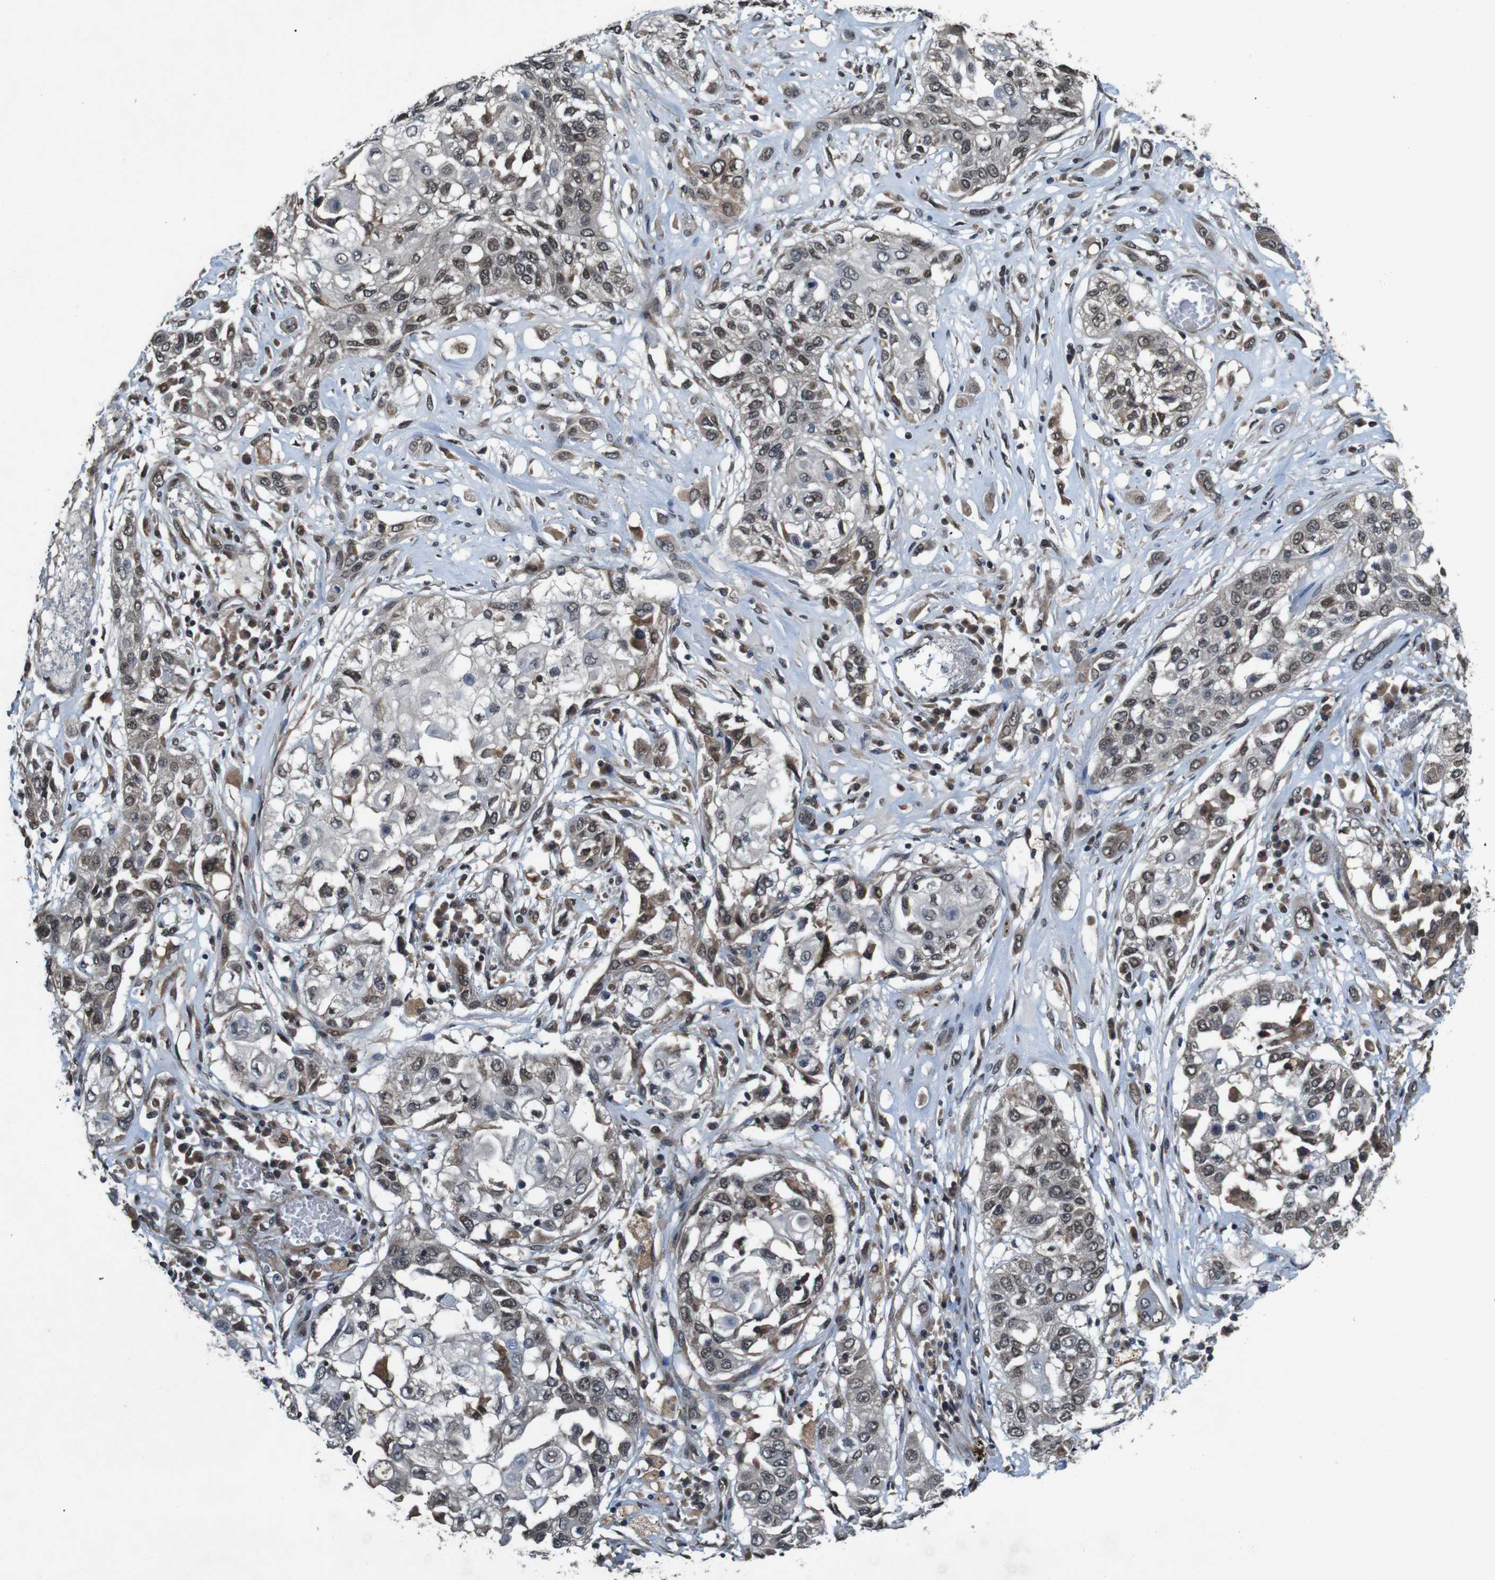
{"staining": {"intensity": "moderate", "quantity": ">75%", "location": "cytoplasmic/membranous,nuclear"}, "tissue": "lung cancer", "cell_type": "Tumor cells", "image_type": "cancer", "snomed": [{"axis": "morphology", "description": "Squamous cell carcinoma, NOS"}, {"axis": "topography", "description": "Lung"}], "caption": "This is an image of immunohistochemistry staining of lung cancer (squamous cell carcinoma), which shows moderate staining in the cytoplasmic/membranous and nuclear of tumor cells.", "gene": "SOCS1", "patient": {"sex": "male", "age": 71}}